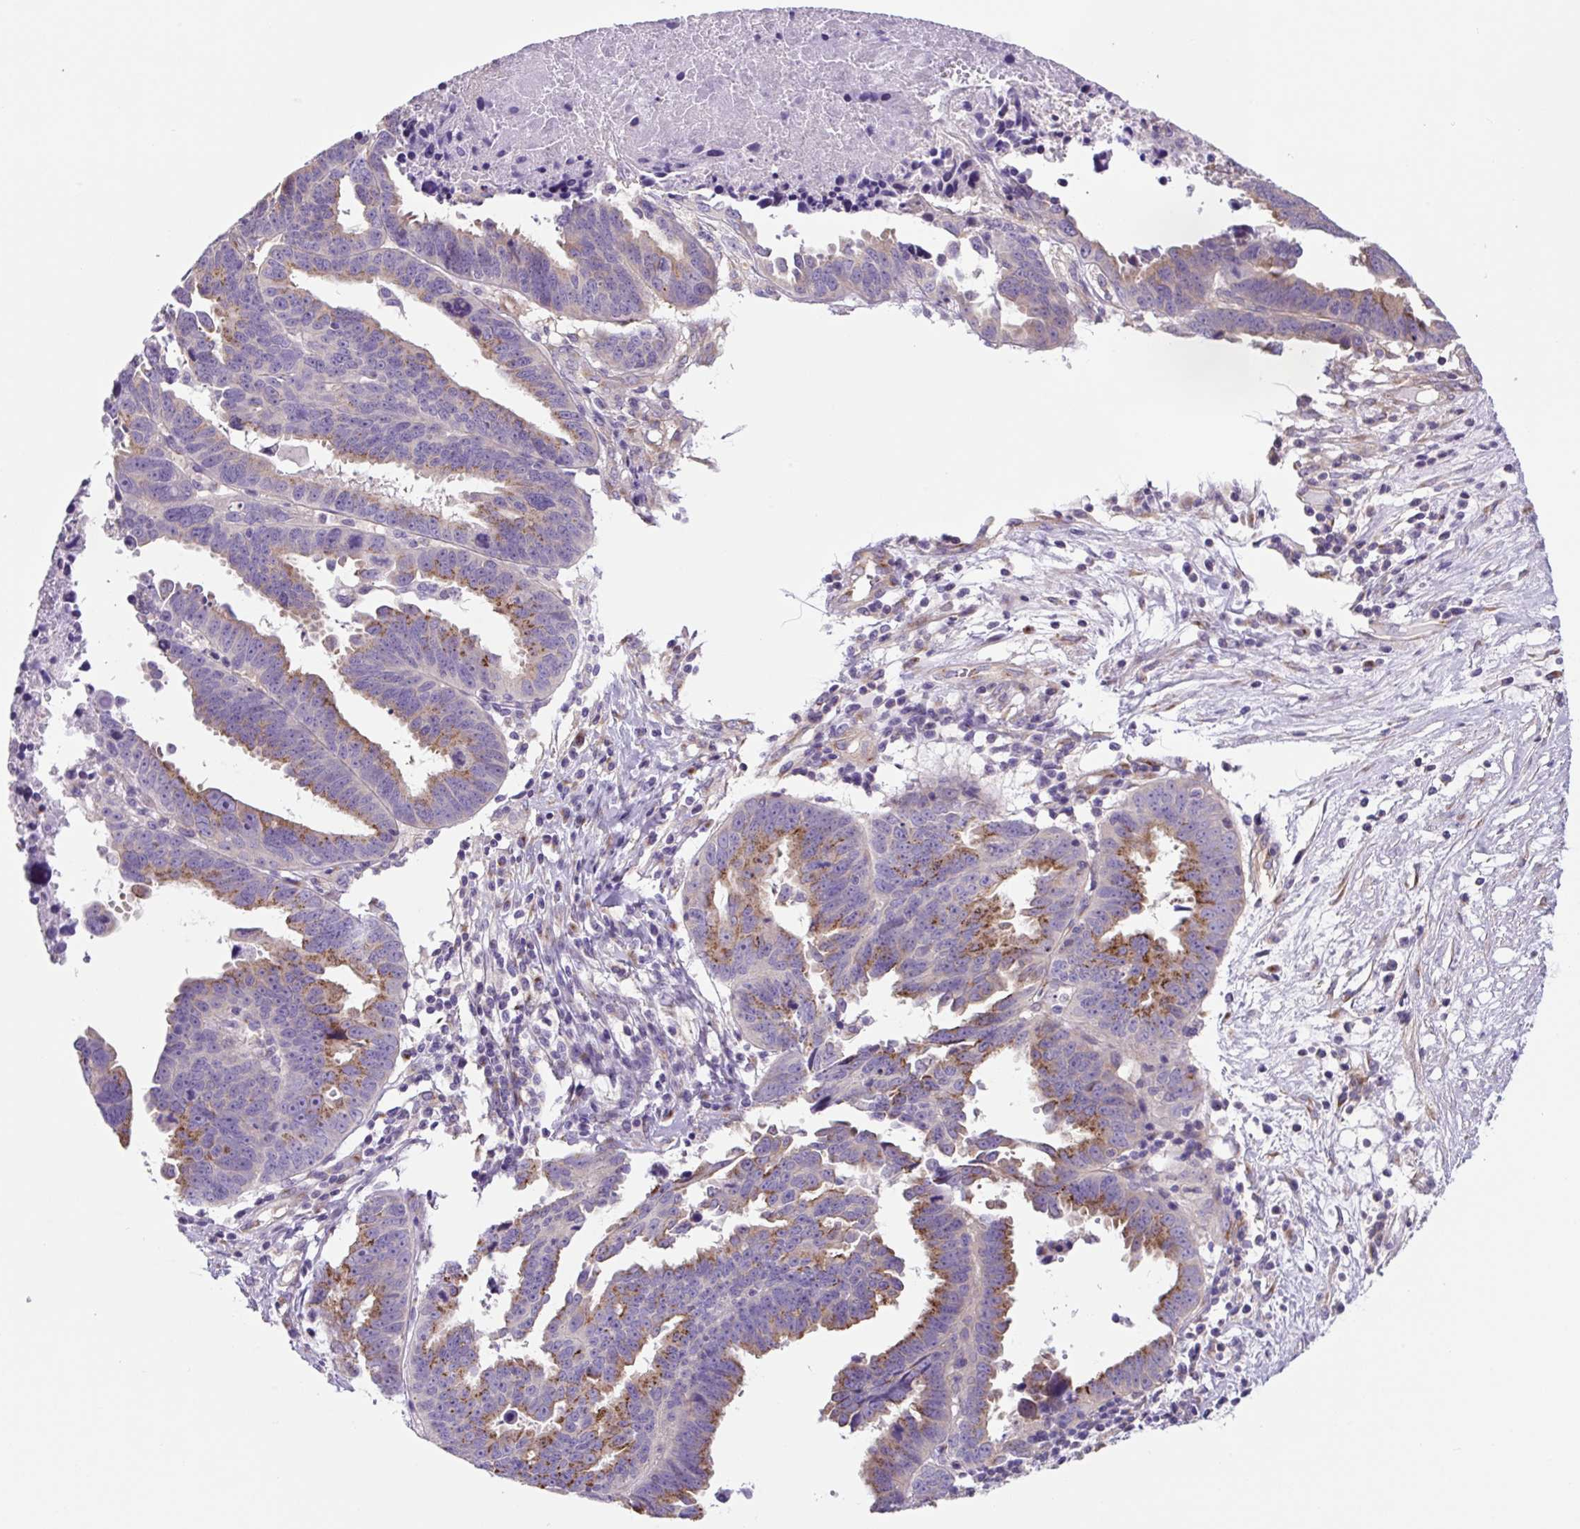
{"staining": {"intensity": "moderate", "quantity": "<25%", "location": "cytoplasmic/membranous"}, "tissue": "ovarian cancer", "cell_type": "Tumor cells", "image_type": "cancer", "snomed": [{"axis": "morphology", "description": "Carcinoma, endometroid"}, {"axis": "morphology", "description": "Cystadenocarcinoma, serous, NOS"}, {"axis": "topography", "description": "Ovary"}], "caption": "IHC micrograph of human ovarian cancer stained for a protein (brown), which demonstrates low levels of moderate cytoplasmic/membranous expression in about <25% of tumor cells.", "gene": "GORASP1", "patient": {"sex": "female", "age": 45}}